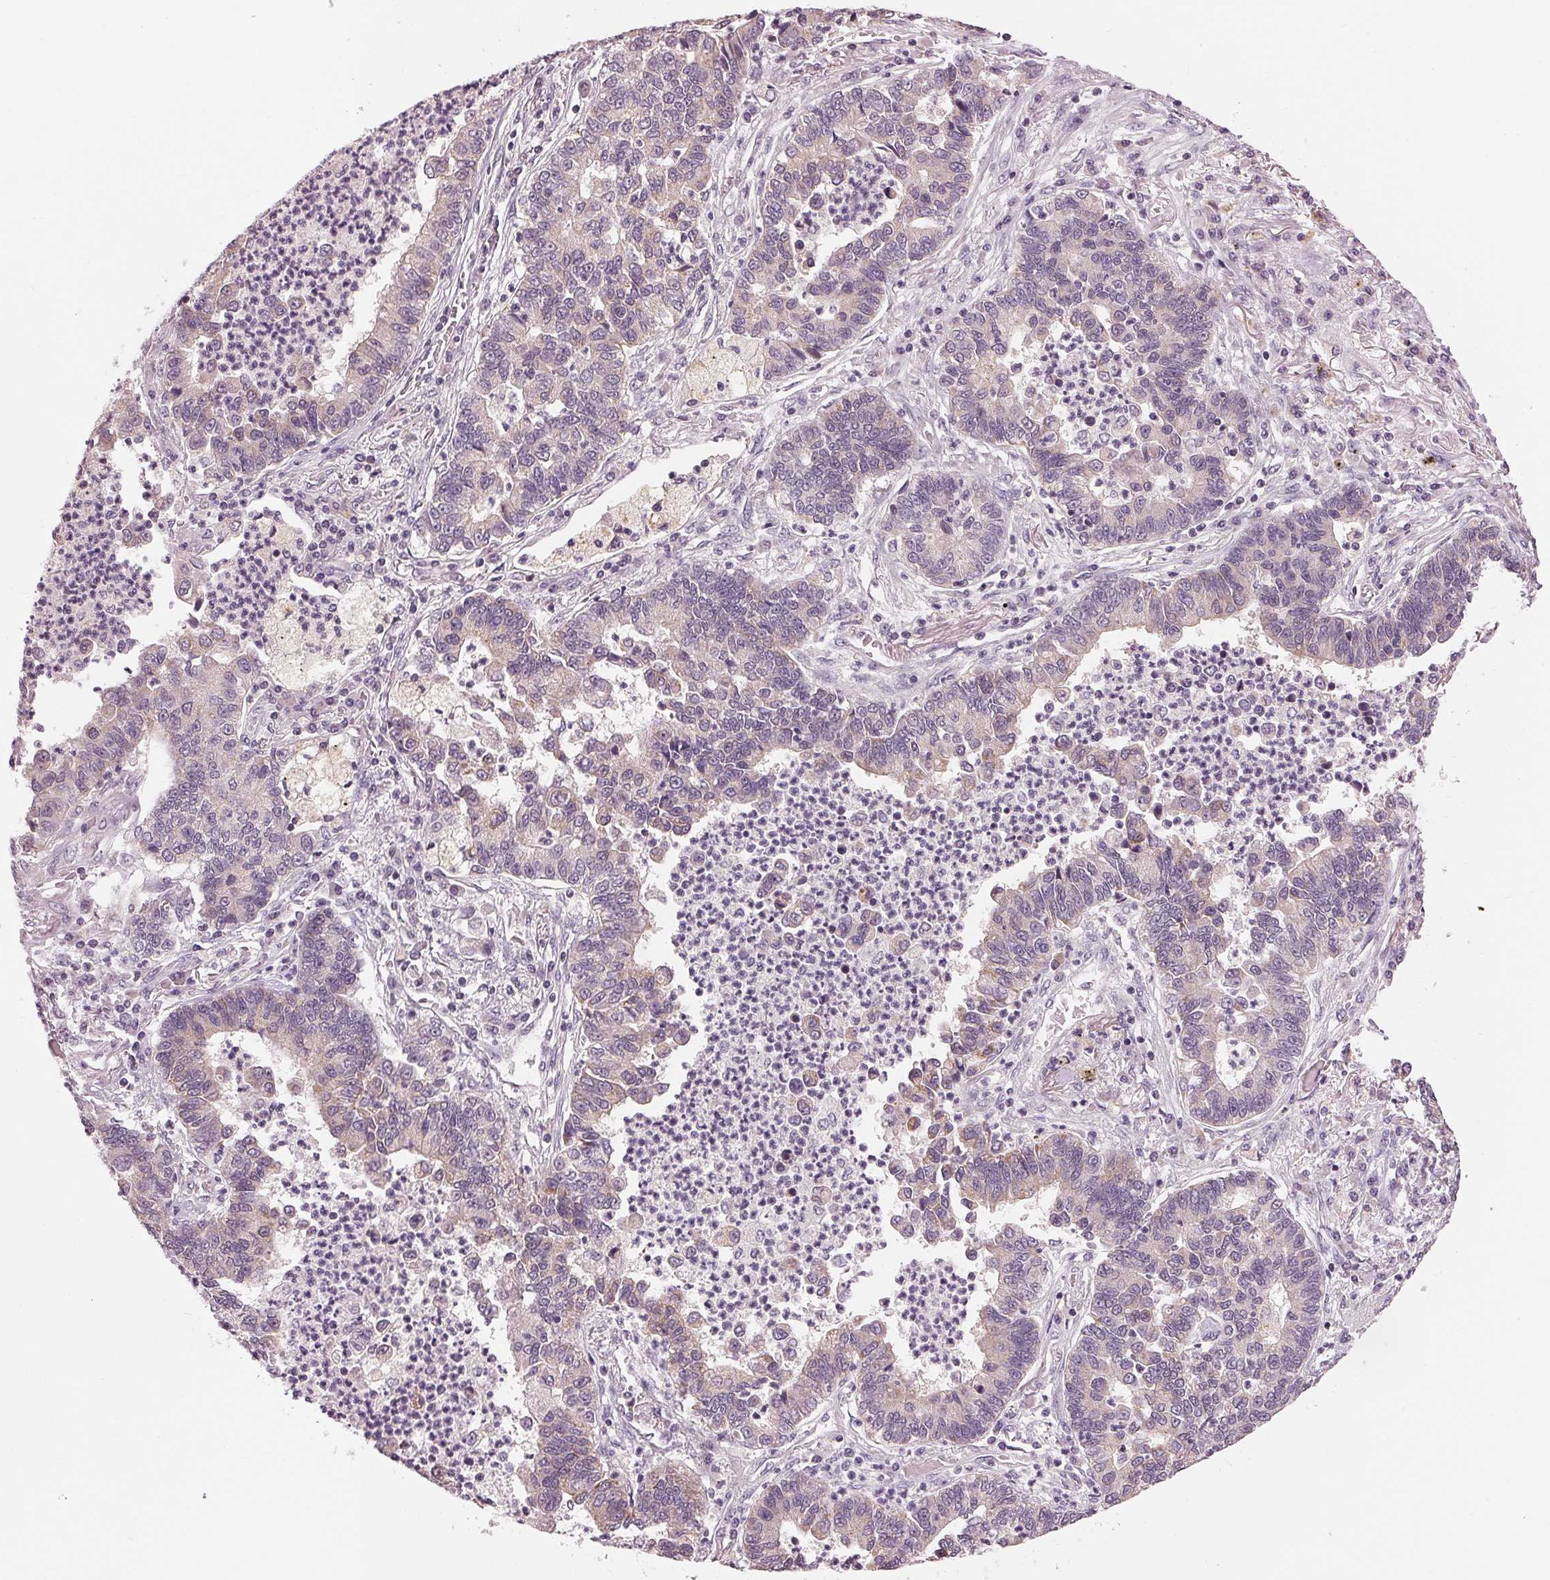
{"staining": {"intensity": "weak", "quantity": "<25%", "location": "cytoplasmic/membranous"}, "tissue": "lung cancer", "cell_type": "Tumor cells", "image_type": "cancer", "snomed": [{"axis": "morphology", "description": "Adenocarcinoma, NOS"}, {"axis": "topography", "description": "Lung"}], "caption": "There is no significant positivity in tumor cells of lung adenocarcinoma.", "gene": "ZNF605", "patient": {"sex": "female", "age": 57}}